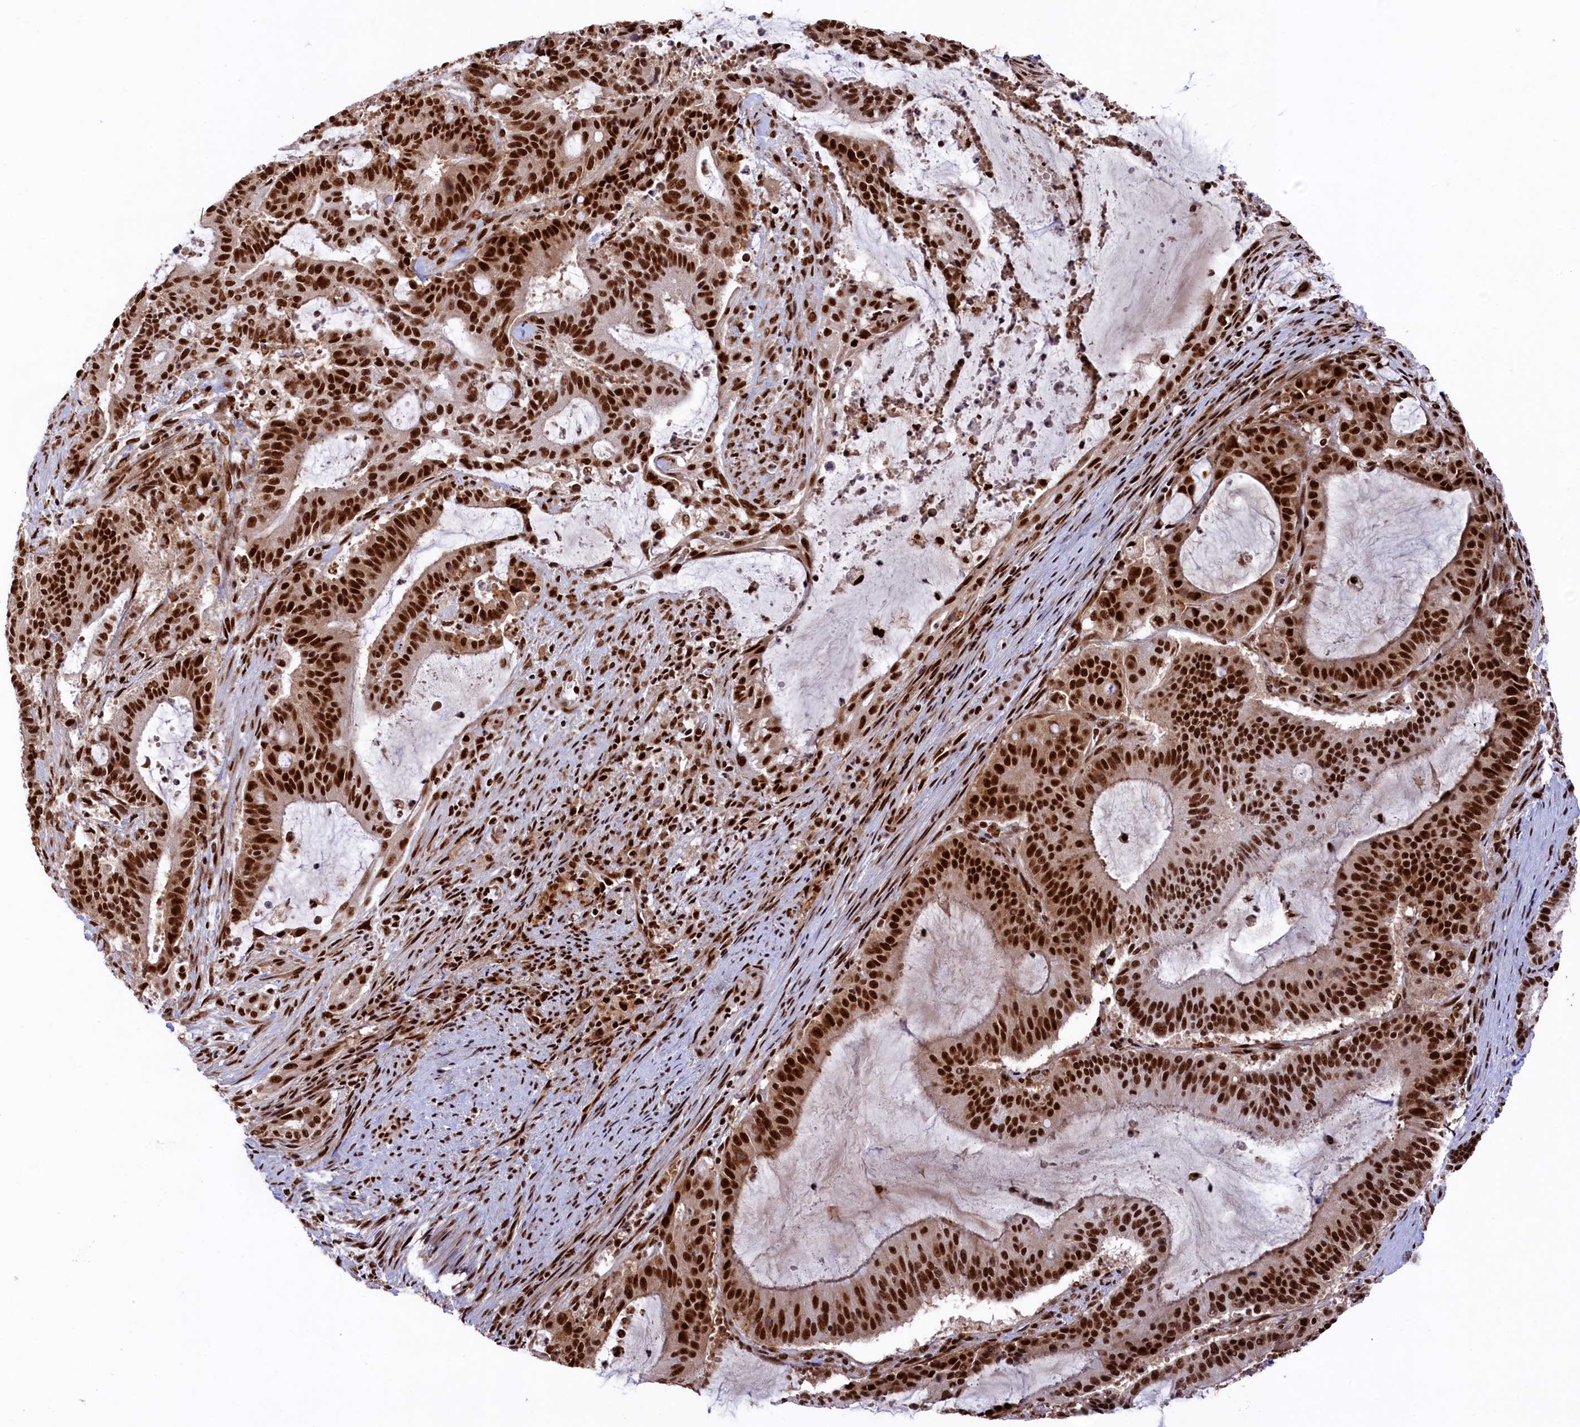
{"staining": {"intensity": "strong", "quantity": ">75%", "location": "nuclear"}, "tissue": "liver cancer", "cell_type": "Tumor cells", "image_type": "cancer", "snomed": [{"axis": "morphology", "description": "Normal tissue, NOS"}, {"axis": "morphology", "description": "Cholangiocarcinoma"}, {"axis": "topography", "description": "Liver"}, {"axis": "topography", "description": "Peripheral nerve tissue"}], "caption": "A brown stain highlights strong nuclear expression of a protein in human cholangiocarcinoma (liver) tumor cells.", "gene": "PRPF31", "patient": {"sex": "female", "age": 73}}